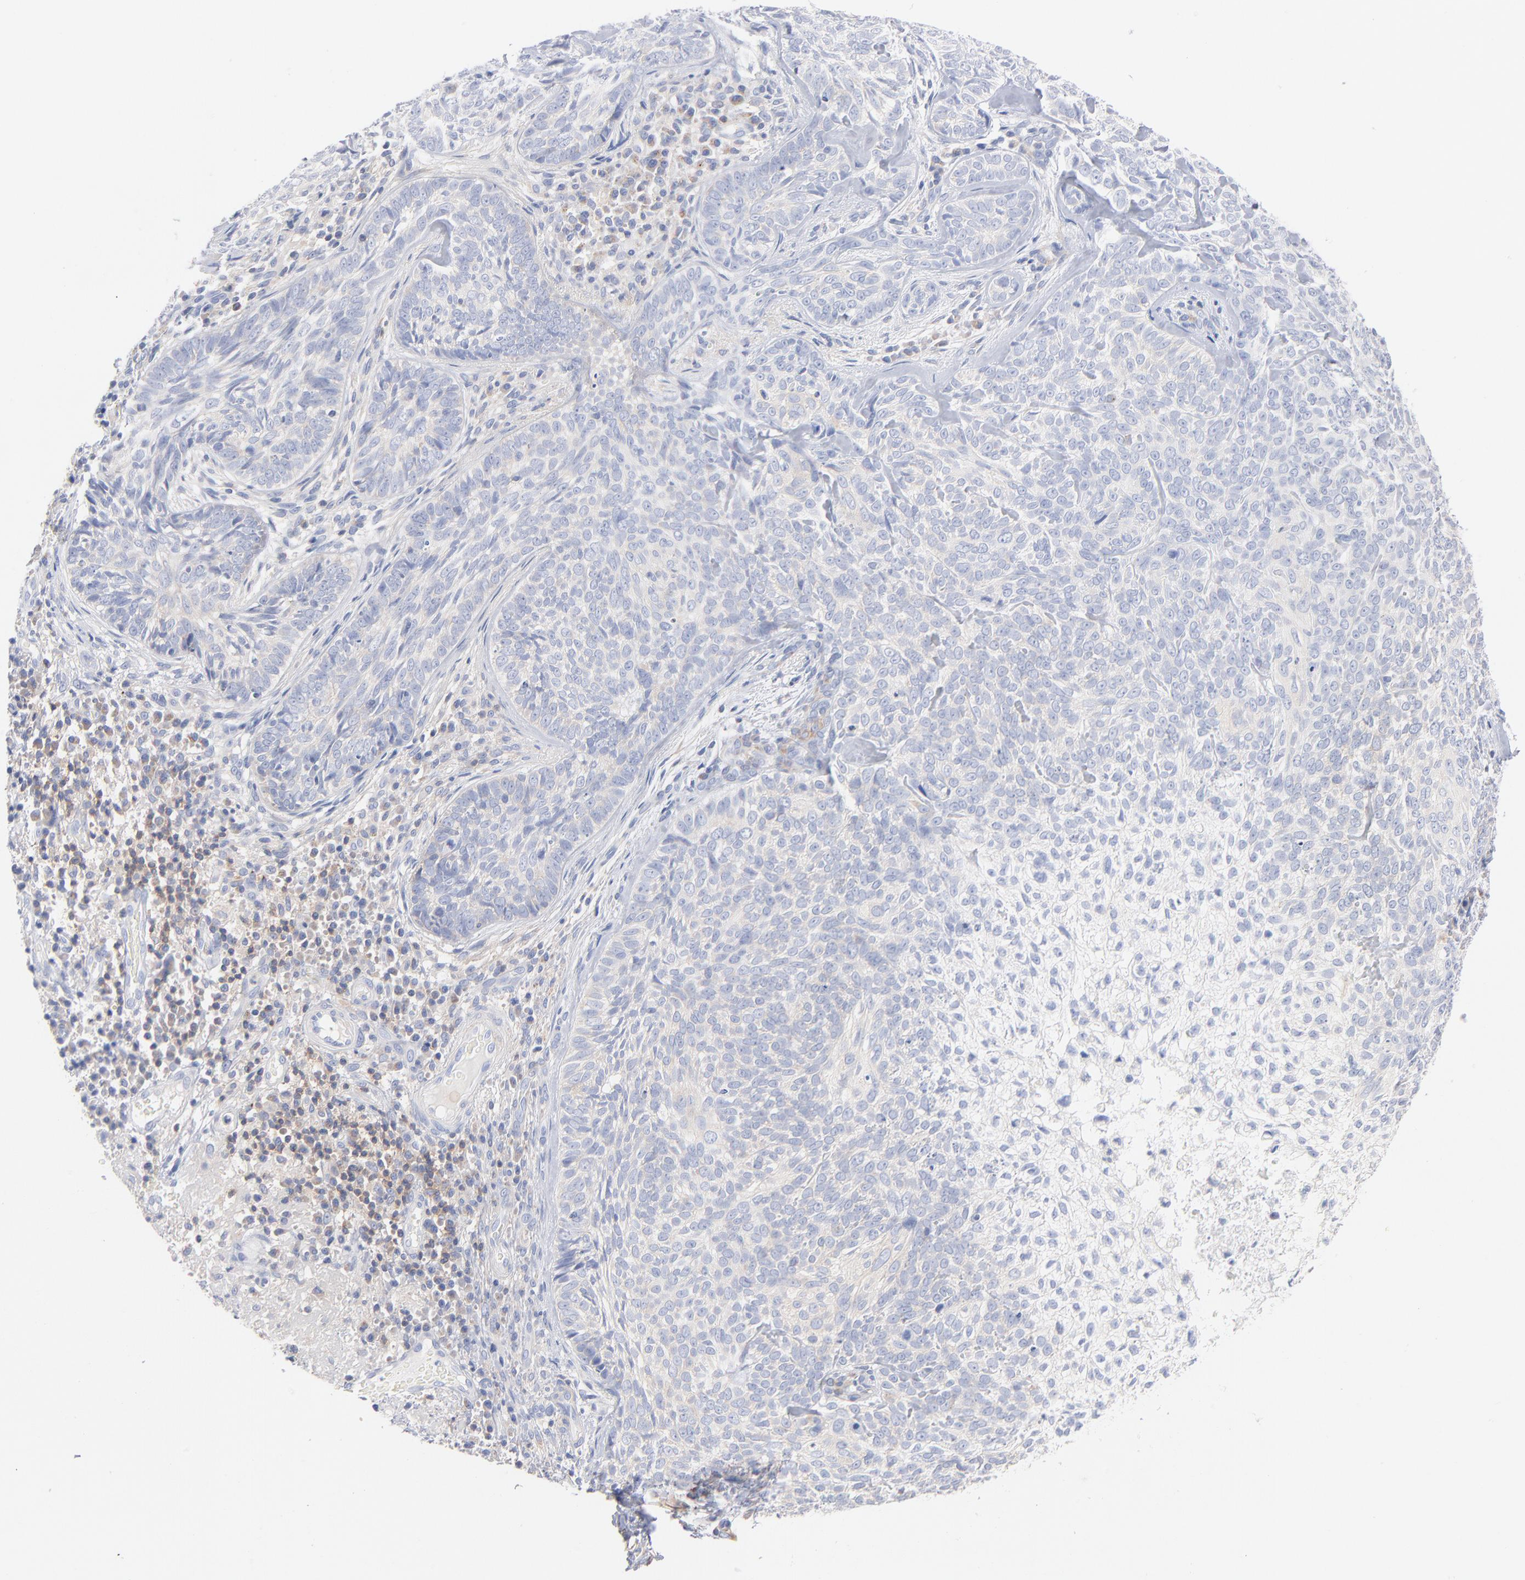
{"staining": {"intensity": "negative", "quantity": "none", "location": "none"}, "tissue": "skin cancer", "cell_type": "Tumor cells", "image_type": "cancer", "snomed": [{"axis": "morphology", "description": "Basal cell carcinoma"}, {"axis": "topography", "description": "Skin"}], "caption": "Tumor cells are negative for brown protein staining in skin basal cell carcinoma. (IHC, brightfield microscopy, high magnification).", "gene": "SEPTIN6", "patient": {"sex": "male", "age": 72}}